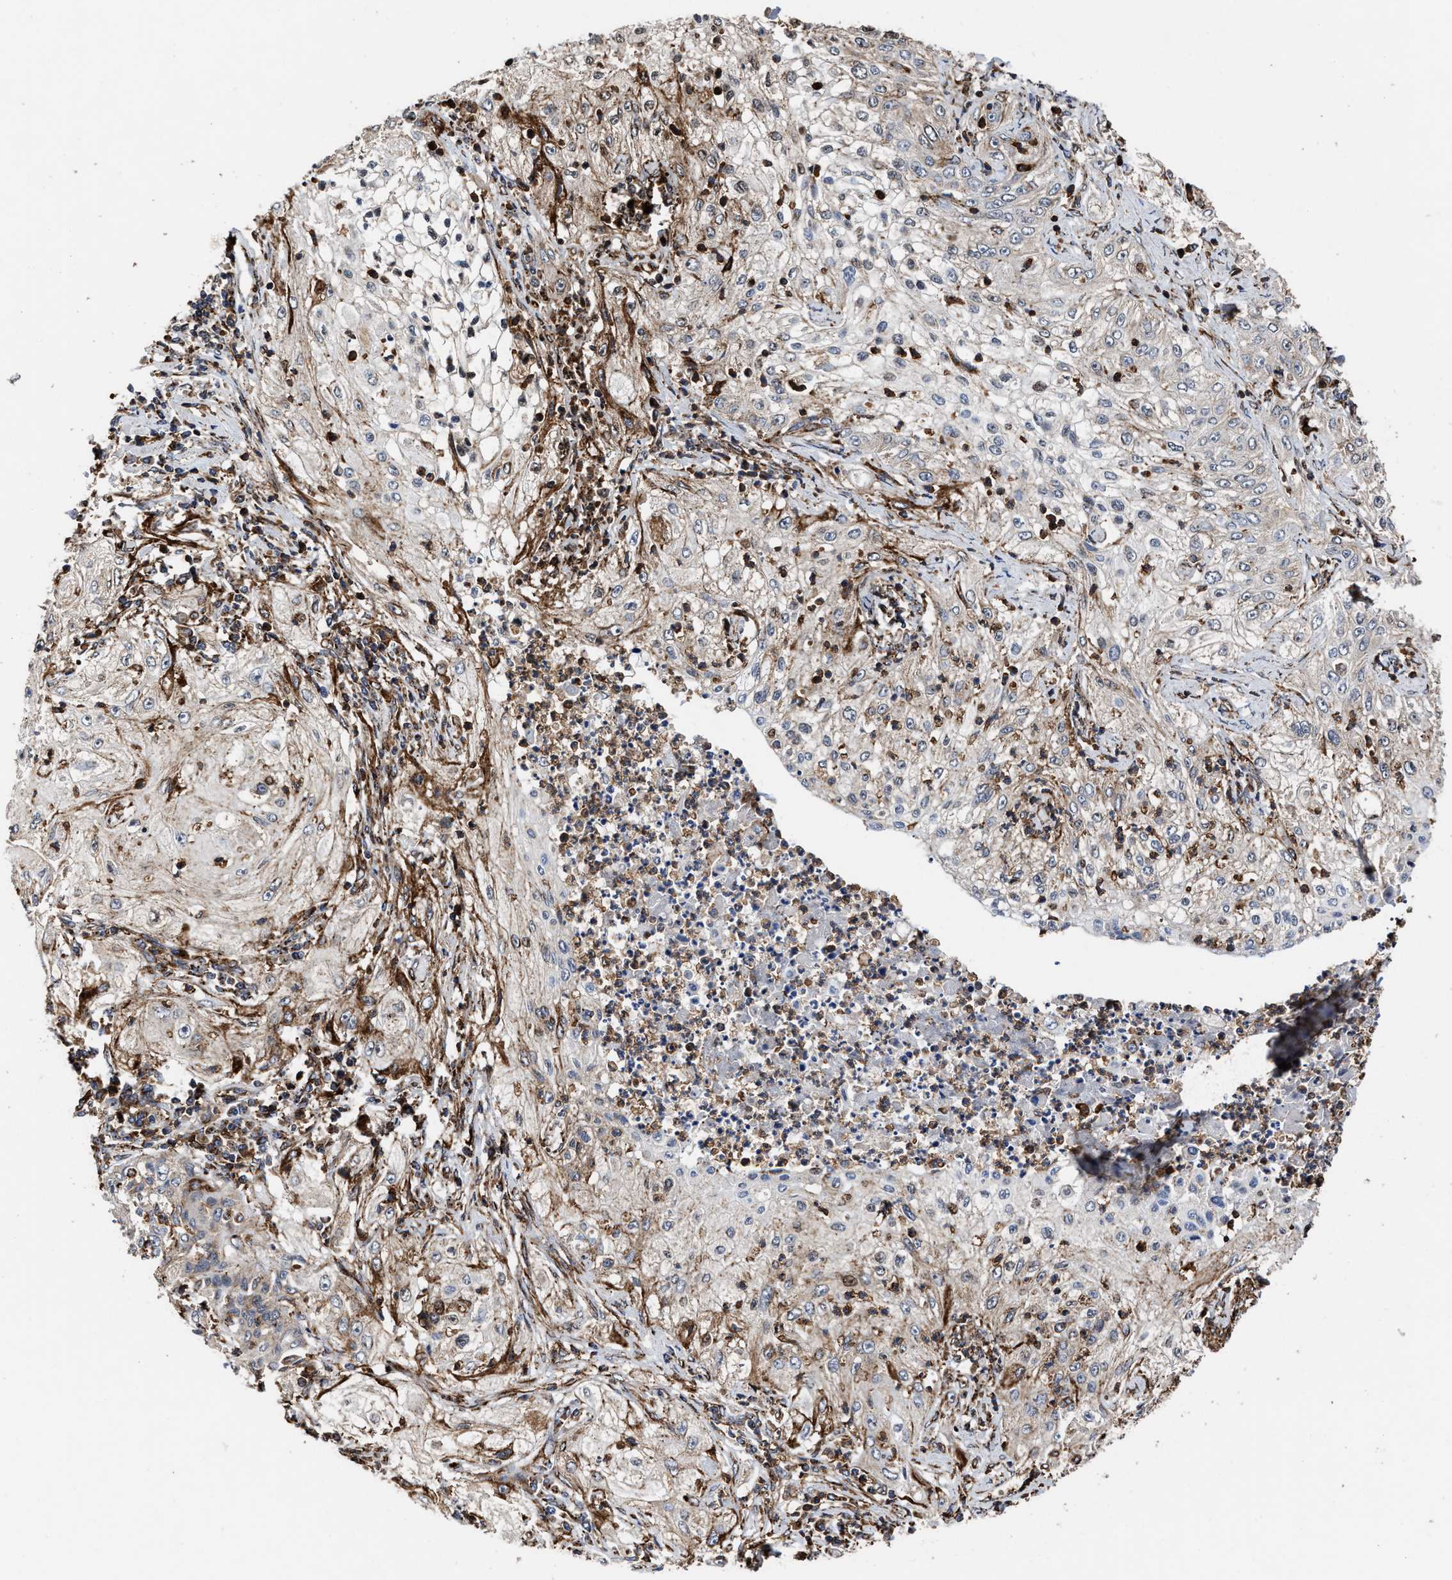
{"staining": {"intensity": "weak", "quantity": "25%-75%", "location": "cytoplasmic/membranous"}, "tissue": "lung cancer", "cell_type": "Tumor cells", "image_type": "cancer", "snomed": [{"axis": "morphology", "description": "Inflammation, NOS"}, {"axis": "morphology", "description": "Squamous cell carcinoma, NOS"}, {"axis": "topography", "description": "Lymph node"}, {"axis": "topography", "description": "Soft tissue"}, {"axis": "topography", "description": "Lung"}], "caption": "A brown stain shows weak cytoplasmic/membranous staining of a protein in squamous cell carcinoma (lung) tumor cells.", "gene": "SEPTIN2", "patient": {"sex": "male", "age": 66}}